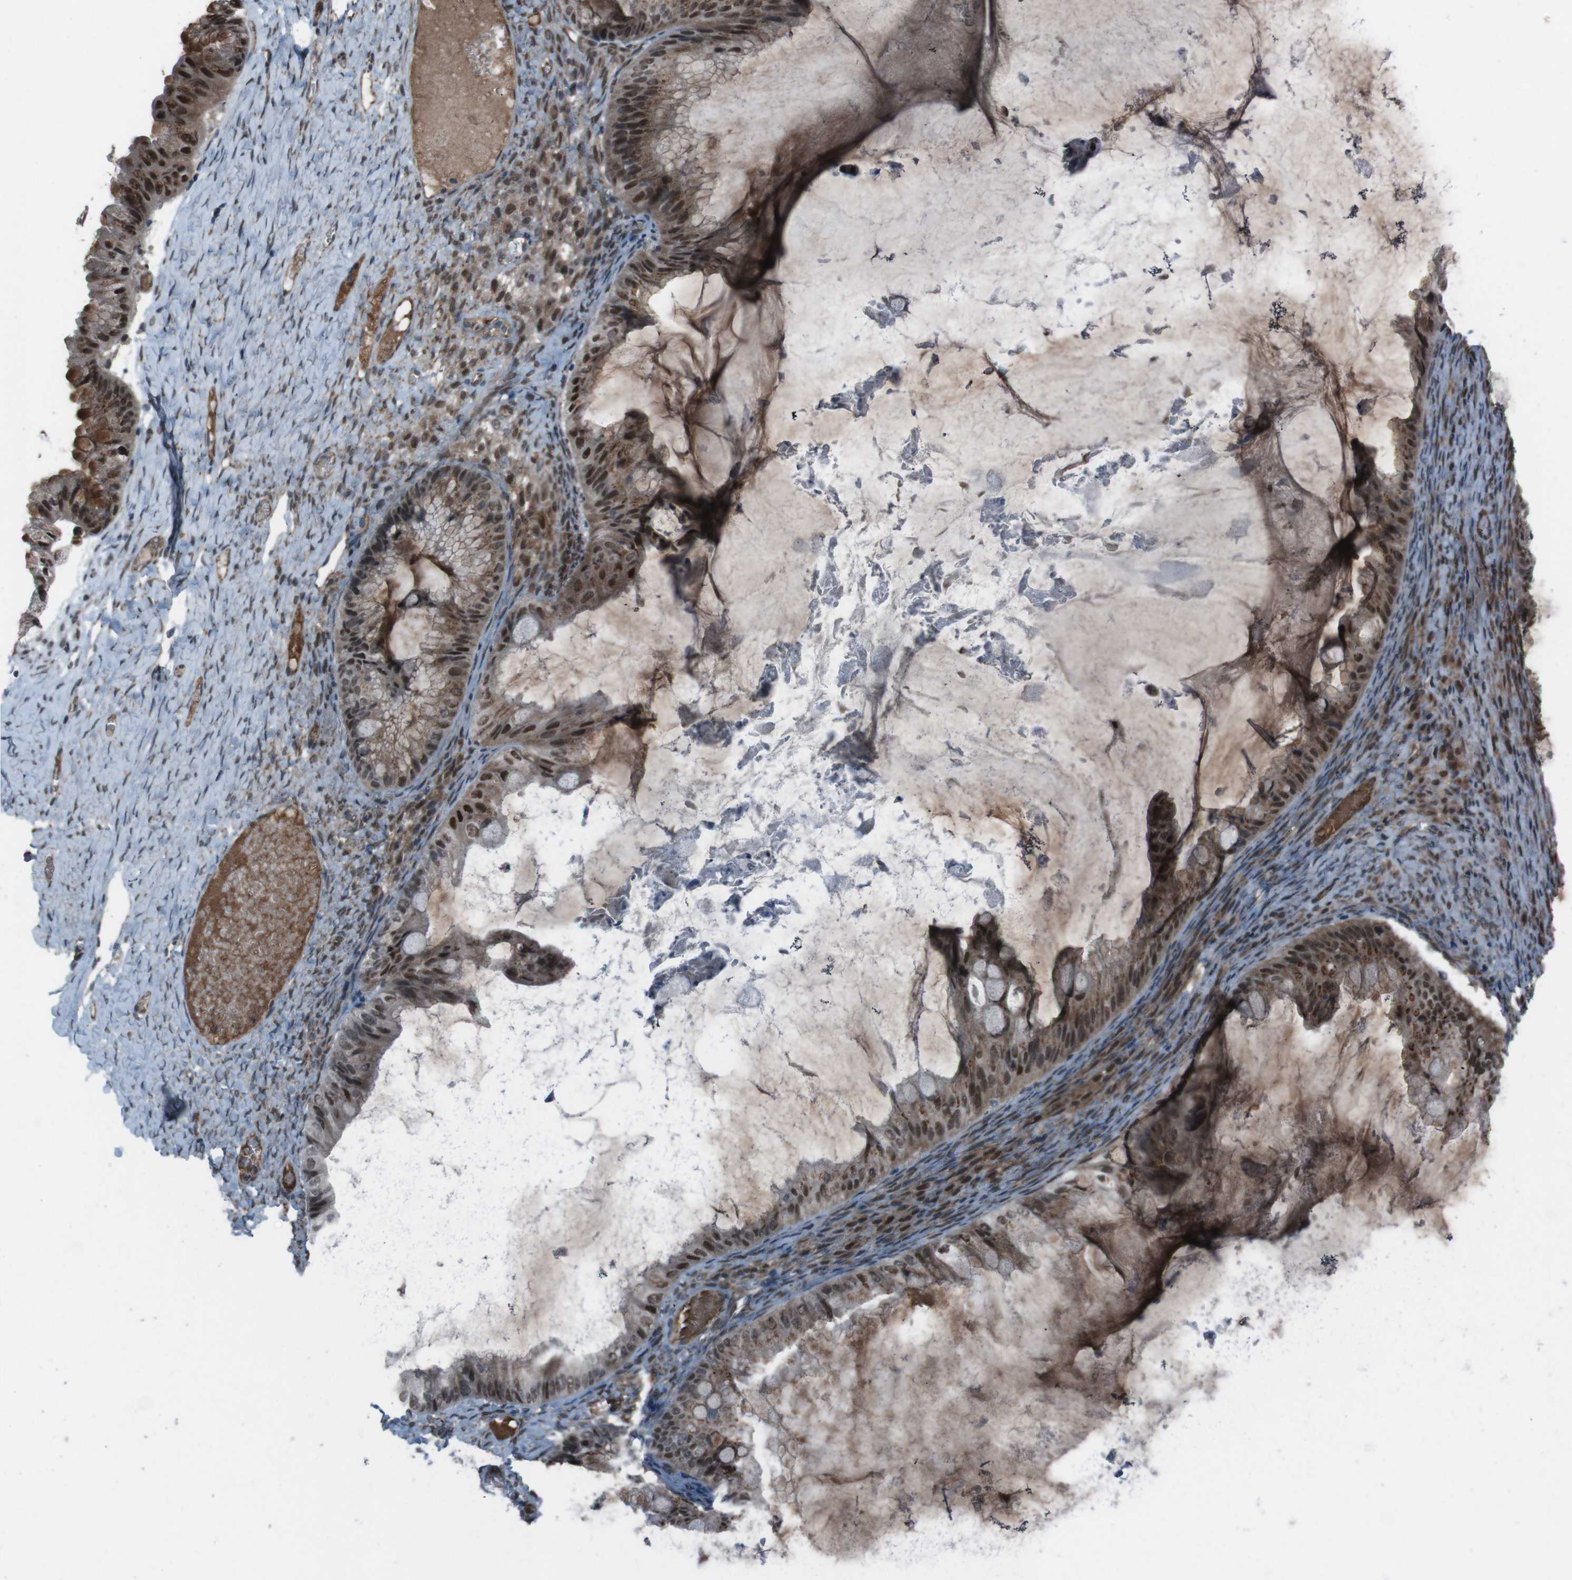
{"staining": {"intensity": "strong", "quantity": ">75%", "location": "cytoplasmic/membranous,nuclear"}, "tissue": "ovarian cancer", "cell_type": "Tumor cells", "image_type": "cancer", "snomed": [{"axis": "morphology", "description": "Cystadenocarcinoma, mucinous, NOS"}, {"axis": "topography", "description": "Ovary"}], "caption": "This photomicrograph shows ovarian cancer stained with IHC to label a protein in brown. The cytoplasmic/membranous and nuclear of tumor cells show strong positivity for the protein. Nuclei are counter-stained blue.", "gene": "SS18L1", "patient": {"sex": "female", "age": 61}}